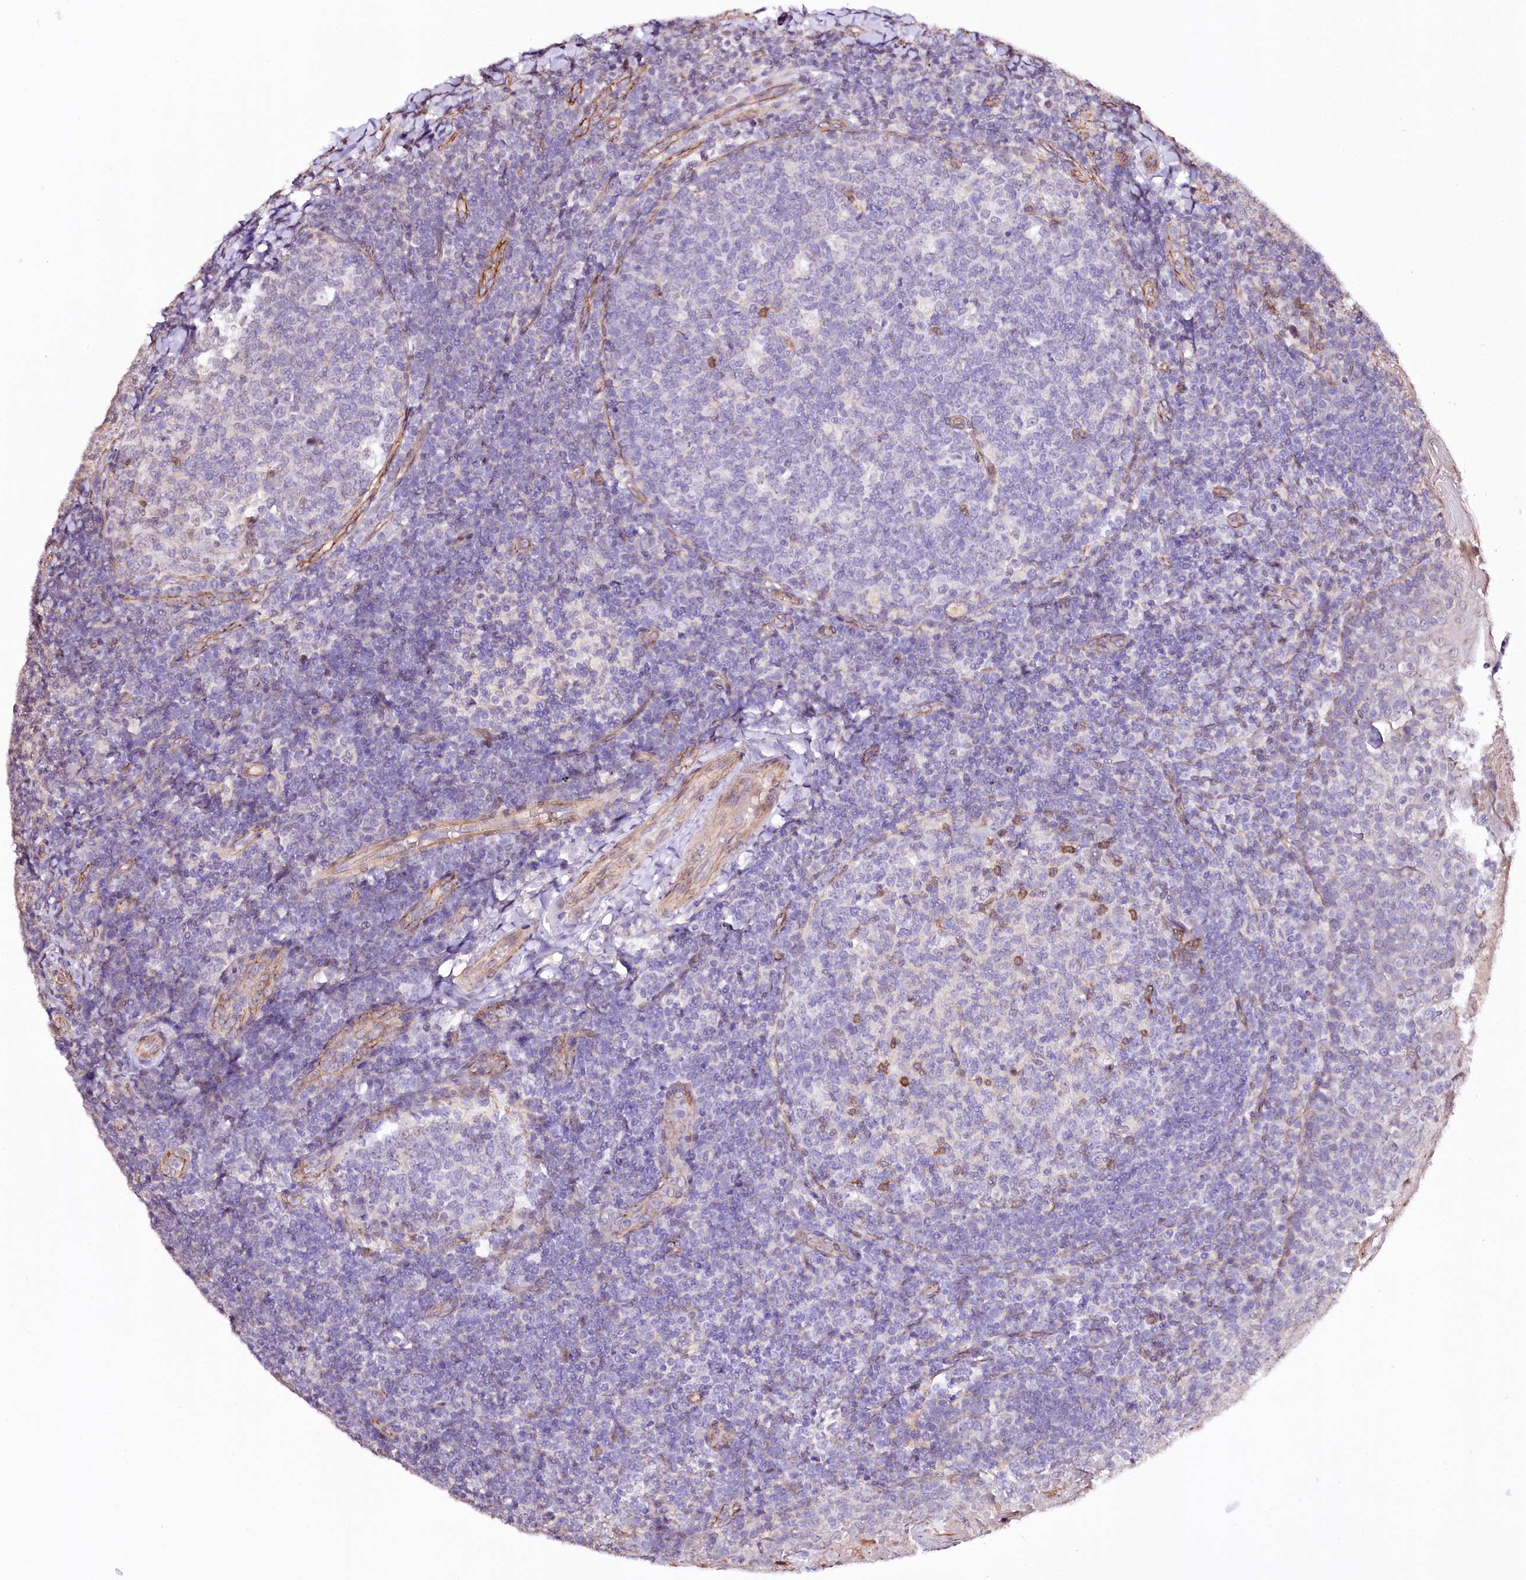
{"staining": {"intensity": "moderate", "quantity": "<25%", "location": "cytoplasmic/membranous"}, "tissue": "tonsil", "cell_type": "Germinal center cells", "image_type": "normal", "snomed": [{"axis": "morphology", "description": "Normal tissue, NOS"}, {"axis": "topography", "description": "Tonsil"}], "caption": "An image of human tonsil stained for a protein demonstrates moderate cytoplasmic/membranous brown staining in germinal center cells.", "gene": "ST7", "patient": {"sex": "female", "age": 19}}